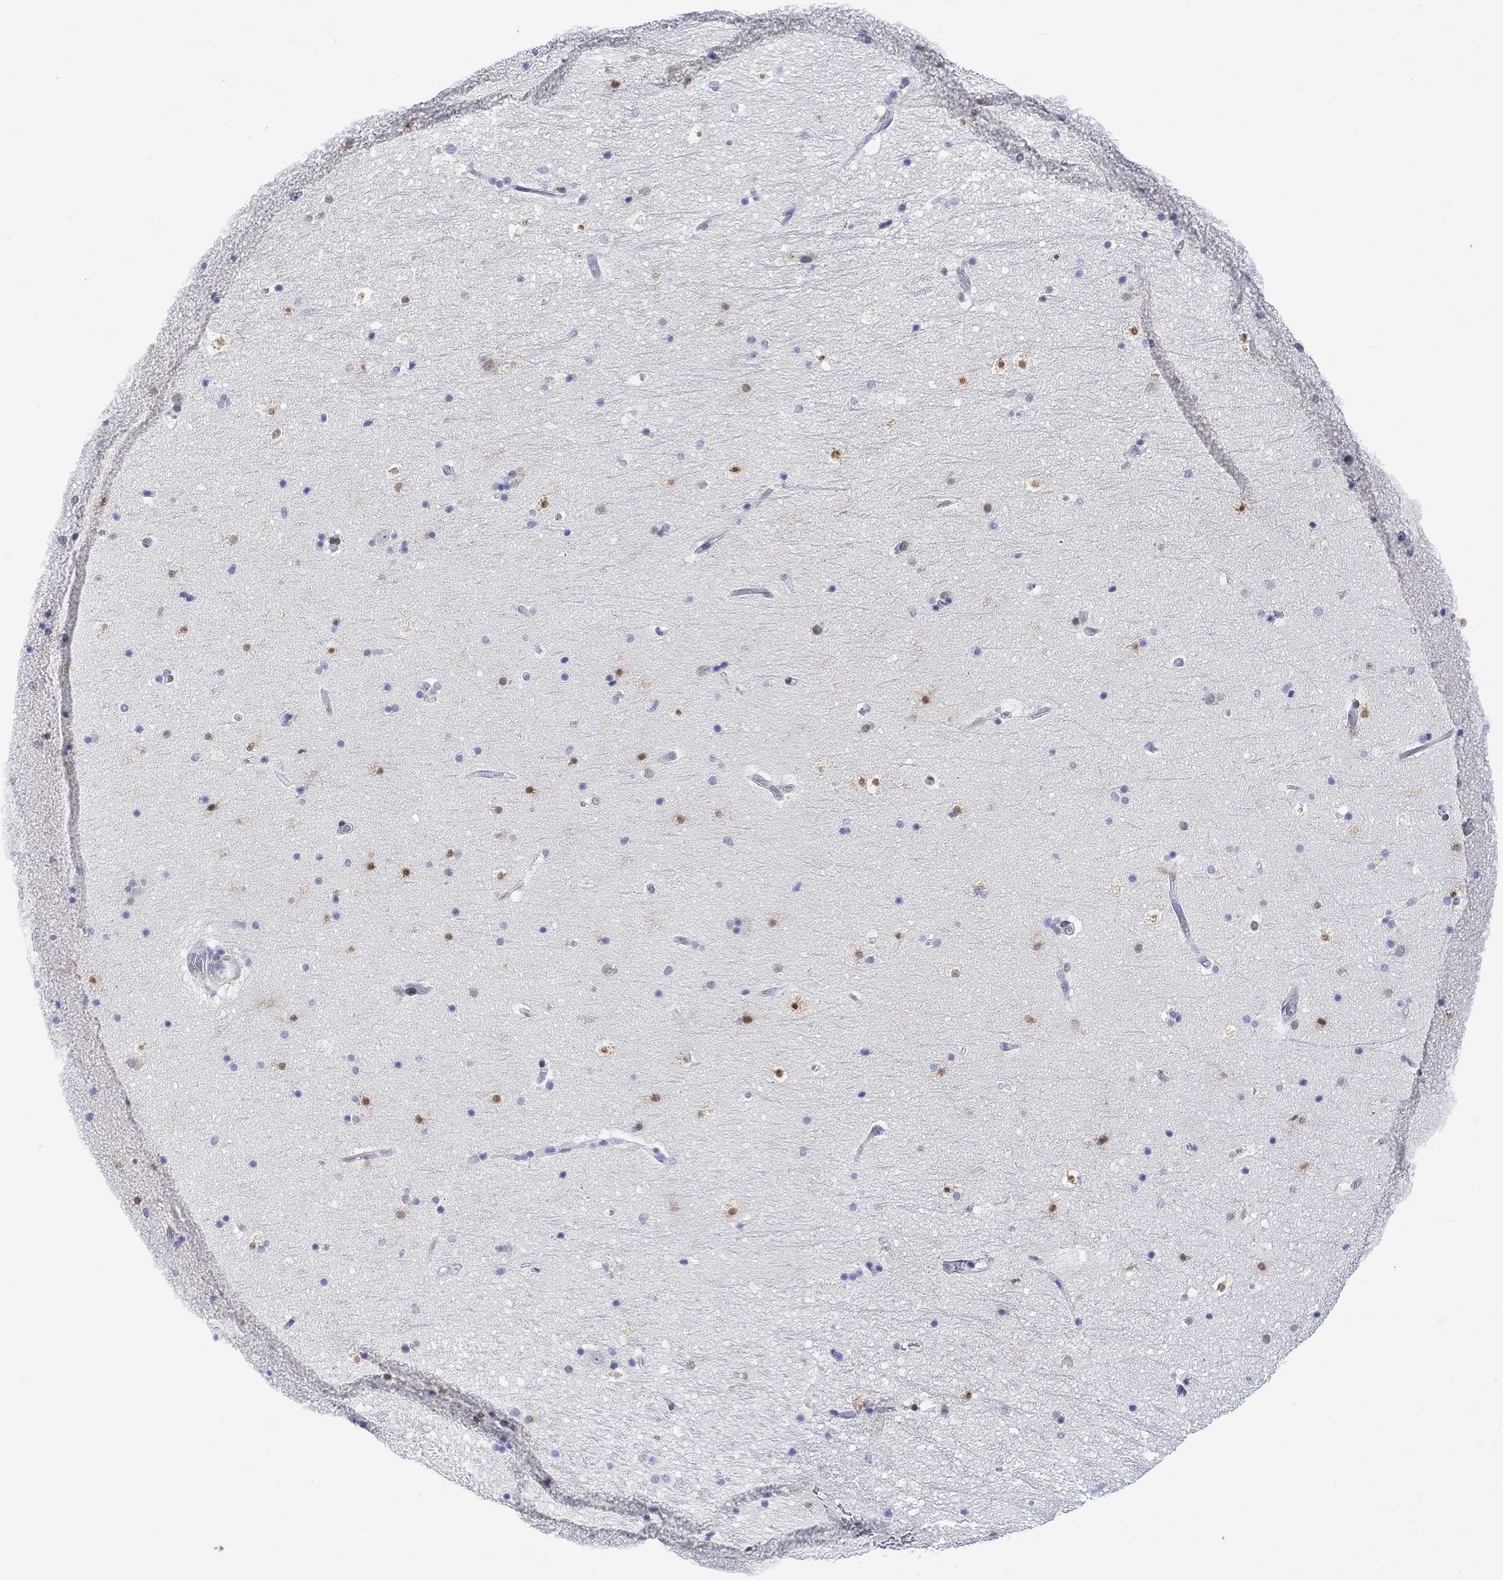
{"staining": {"intensity": "strong", "quantity": "<25%", "location": "nuclear"}, "tissue": "hippocampus", "cell_type": "Glial cells", "image_type": "normal", "snomed": [{"axis": "morphology", "description": "Normal tissue, NOS"}, {"axis": "topography", "description": "Hippocampus"}], "caption": "Protein expression analysis of normal human hippocampus reveals strong nuclear staining in about <25% of glial cells. The protein of interest is shown in brown color, while the nuclei are stained blue.", "gene": "MSI1", "patient": {"sex": "male", "age": 51}}